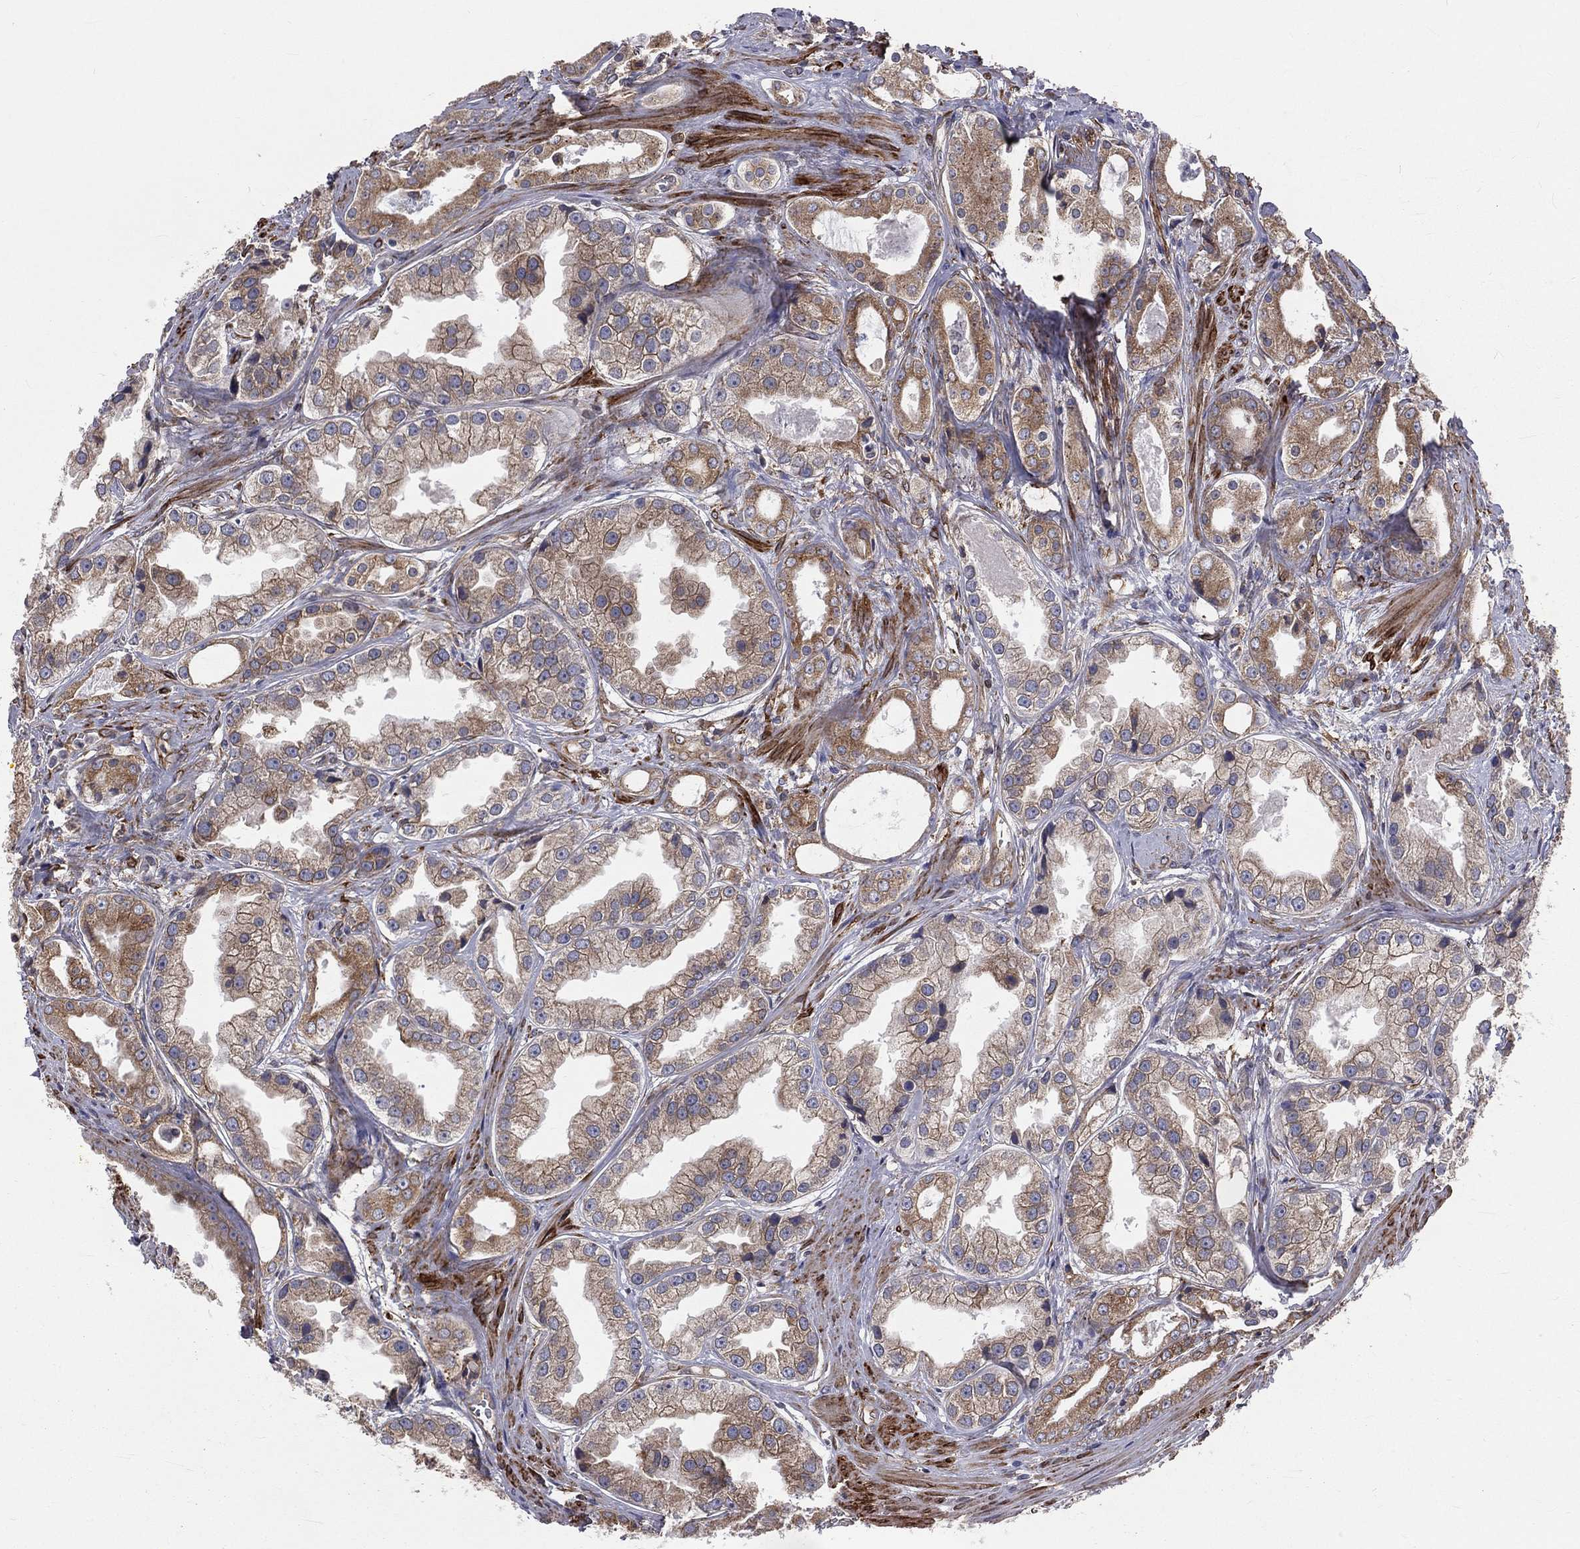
{"staining": {"intensity": "weak", "quantity": ">75%", "location": "cytoplasmic/membranous"}, "tissue": "prostate cancer", "cell_type": "Tumor cells", "image_type": "cancer", "snomed": [{"axis": "morphology", "description": "Adenocarcinoma, NOS"}, {"axis": "topography", "description": "Prostate"}], "caption": "Protein expression analysis of prostate adenocarcinoma reveals weak cytoplasmic/membranous positivity in approximately >75% of tumor cells.", "gene": "PGRMC1", "patient": {"sex": "male", "age": 61}}